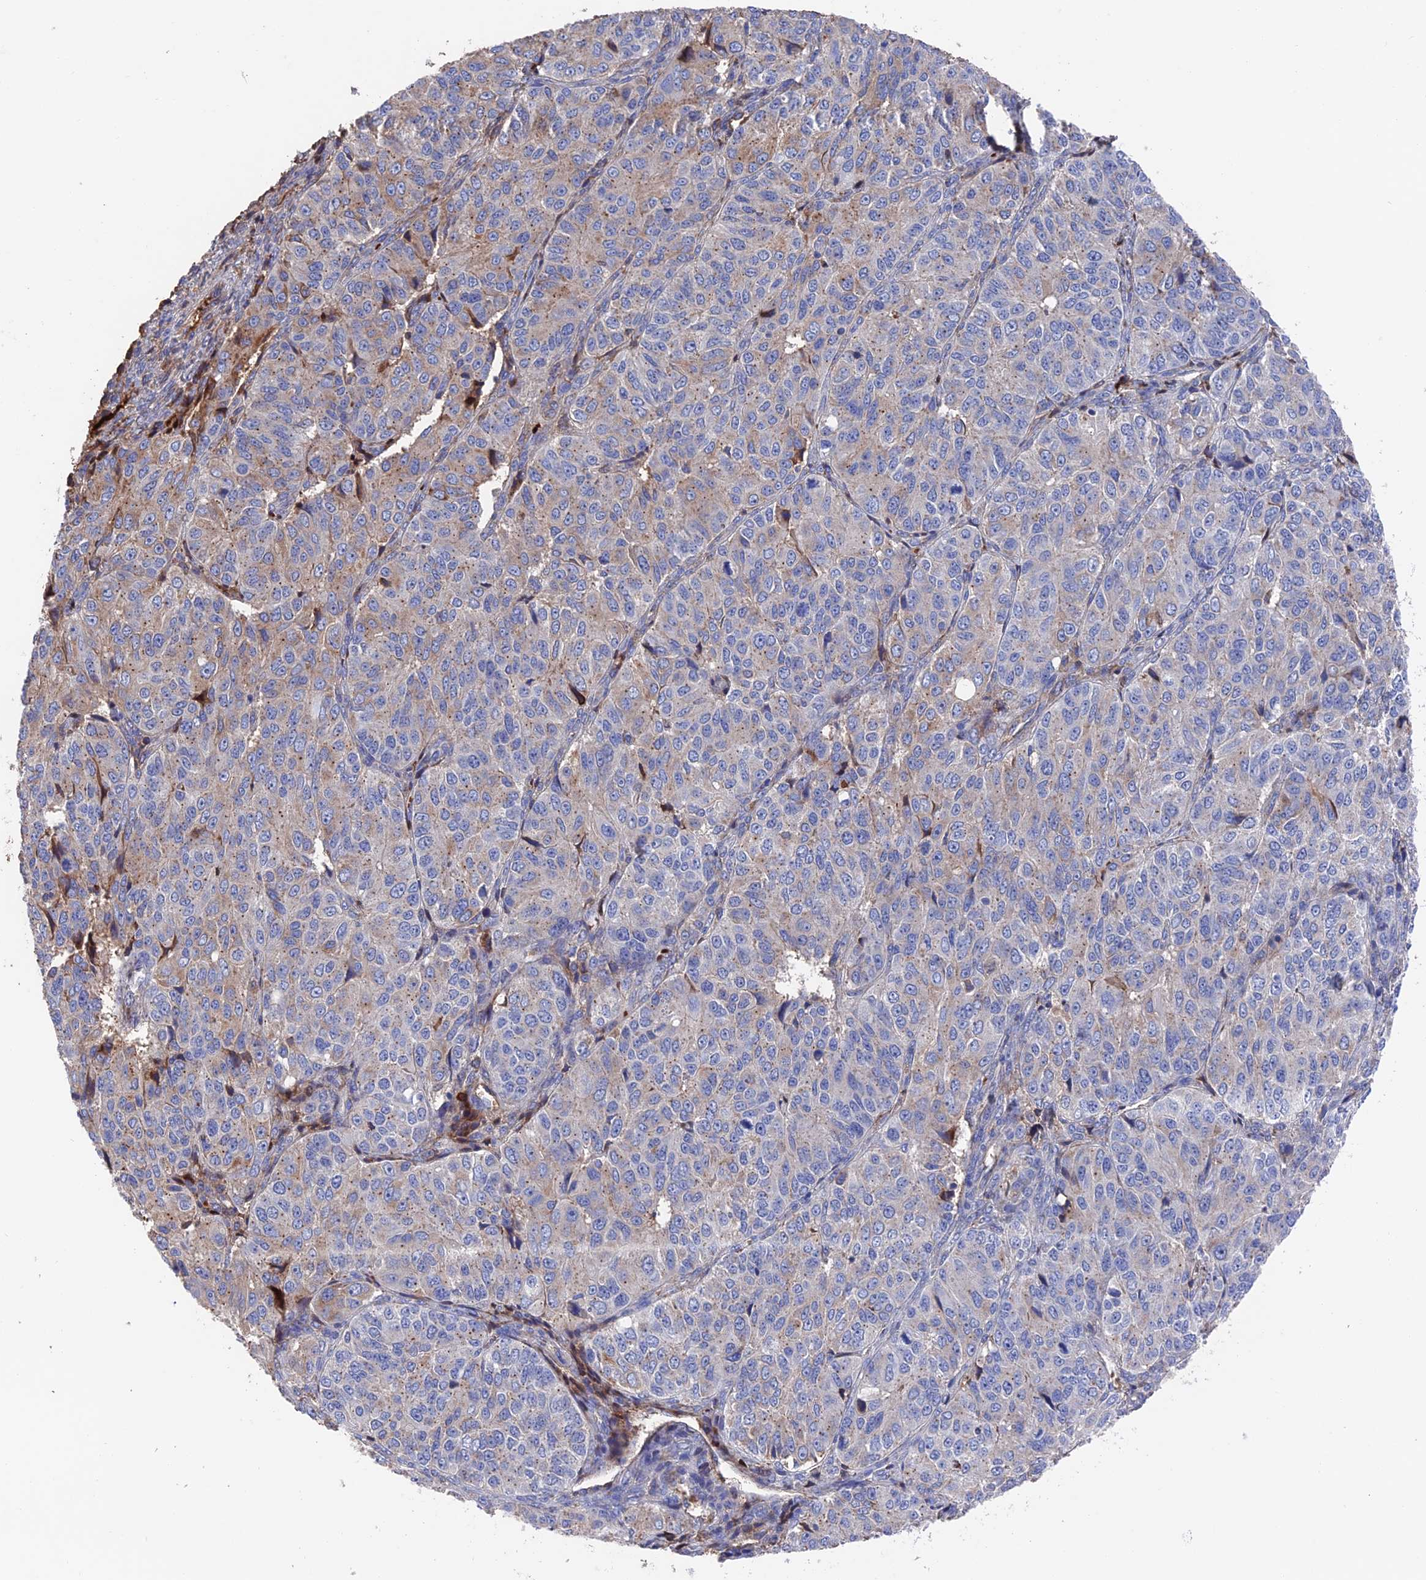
{"staining": {"intensity": "moderate", "quantity": "<25%", "location": "cytoplasmic/membranous"}, "tissue": "ovarian cancer", "cell_type": "Tumor cells", "image_type": "cancer", "snomed": [{"axis": "morphology", "description": "Carcinoma, endometroid"}, {"axis": "topography", "description": "Ovary"}], "caption": "About <25% of tumor cells in human ovarian endometroid carcinoma exhibit moderate cytoplasmic/membranous protein expression as visualized by brown immunohistochemical staining.", "gene": "HPF1", "patient": {"sex": "female", "age": 51}}